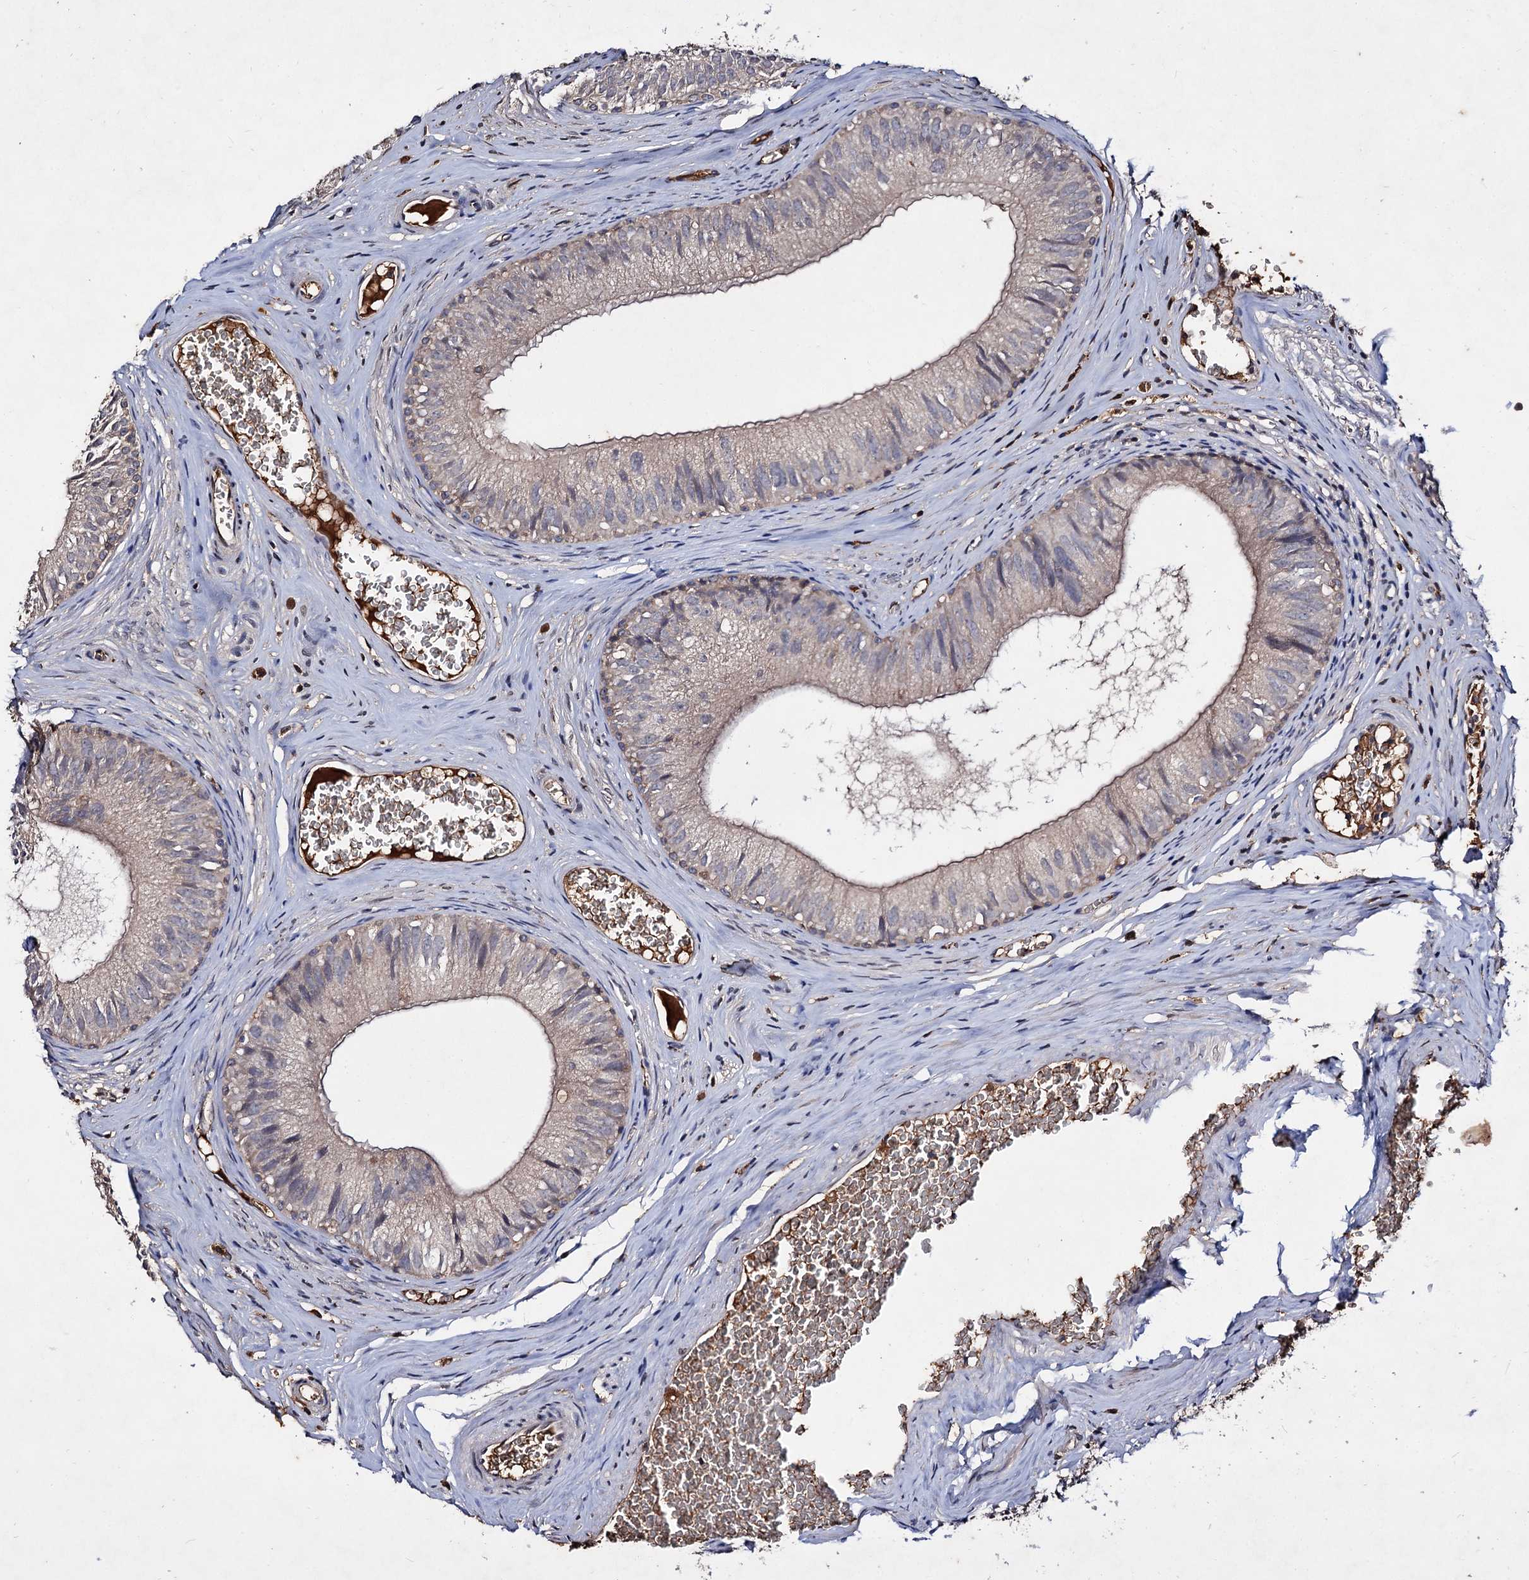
{"staining": {"intensity": "moderate", "quantity": "<25%", "location": "cytoplasmic/membranous"}, "tissue": "epididymis", "cell_type": "Glandular cells", "image_type": "normal", "snomed": [{"axis": "morphology", "description": "Normal tissue, NOS"}, {"axis": "topography", "description": "Epididymis"}], "caption": "Glandular cells reveal low levels of moderate cytoplasmic/membranous expression in approximately <25% of cells in normal epididymis. Ihc stains the protein of interest in brown and the nuclei are stained blue.", "gene": "ARFIP2", "patient": {"sex": "male", "age": 36}}